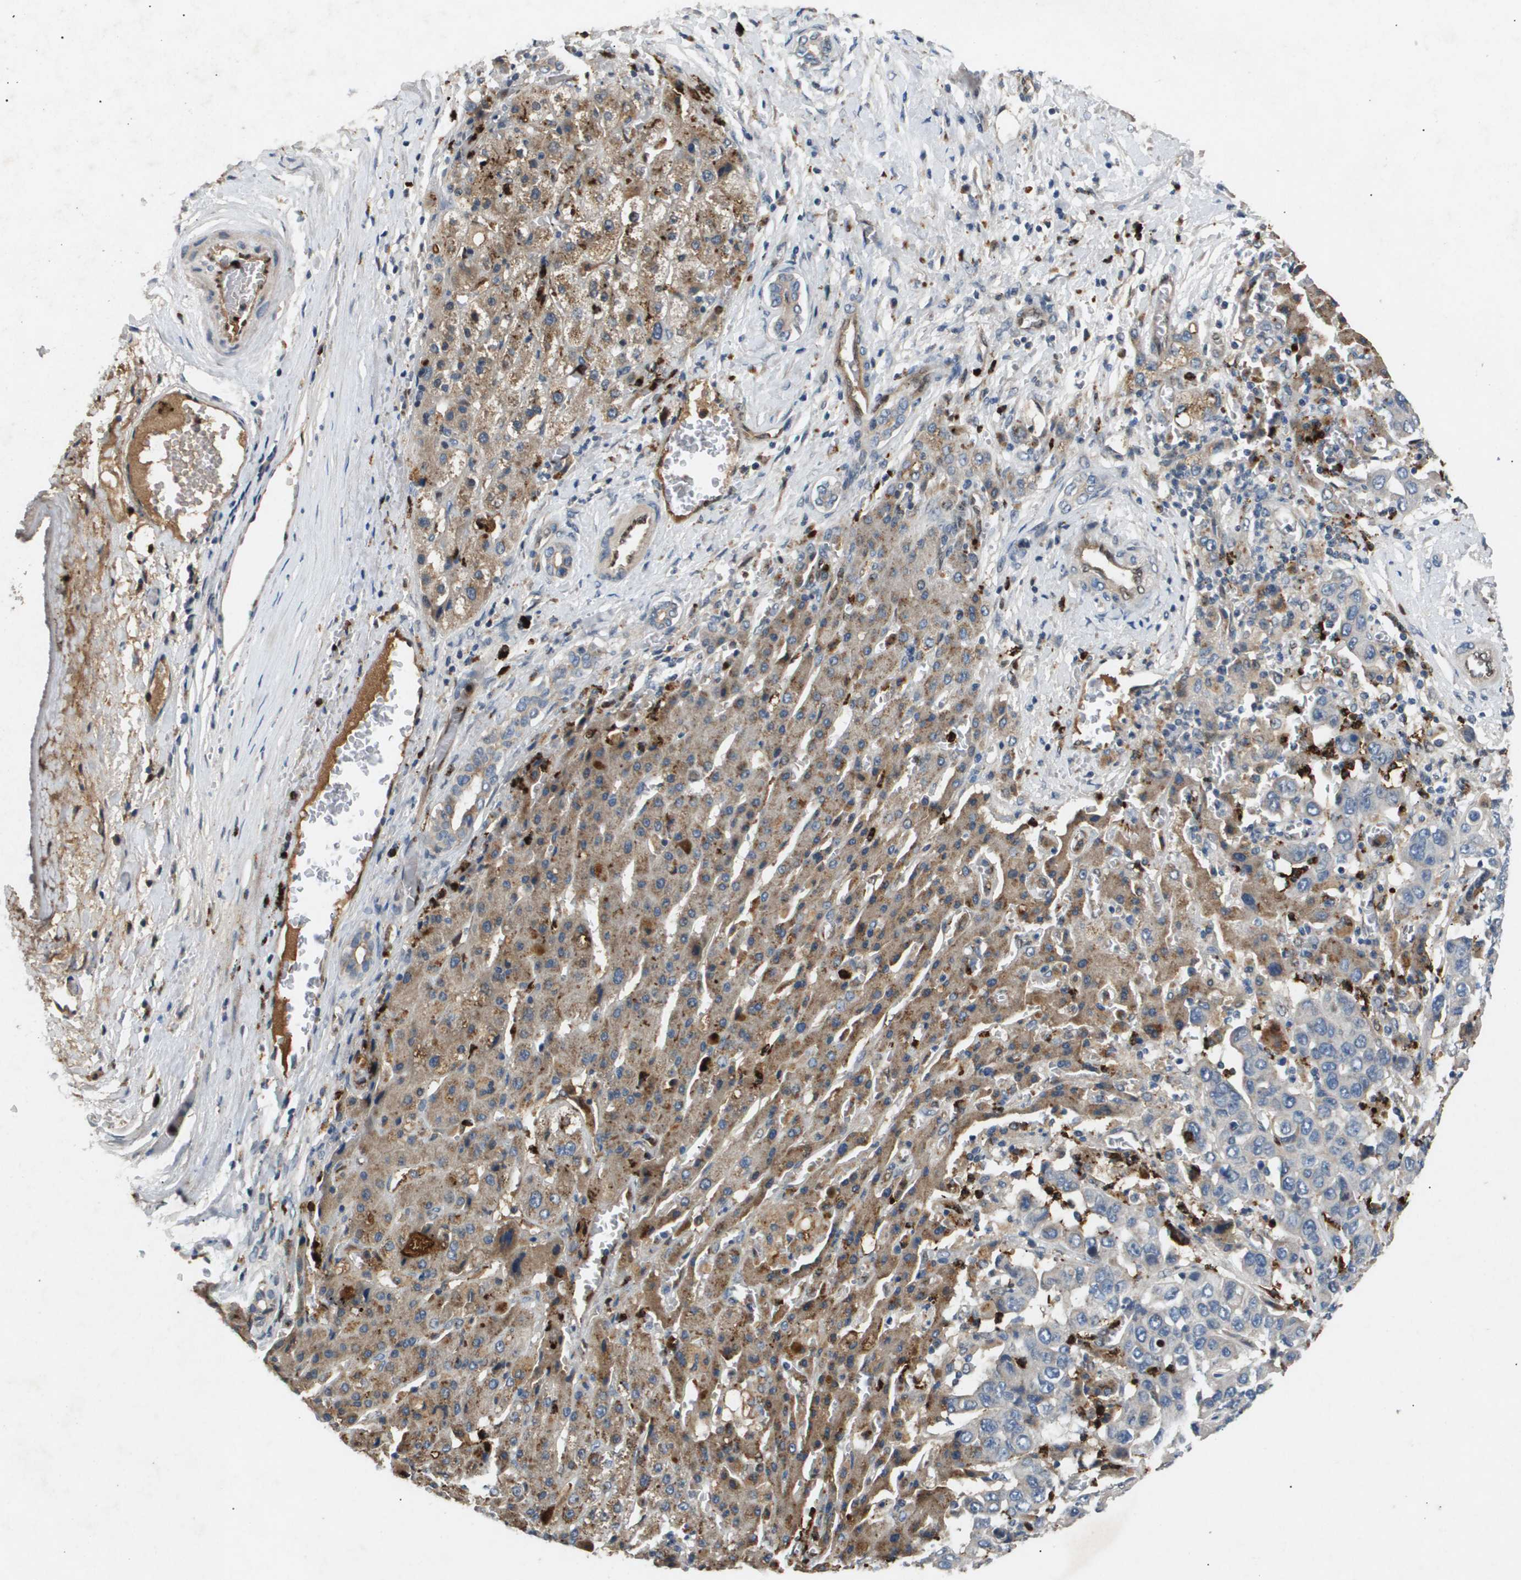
{"staining": {"intensity": "moderate", "quantity": "<25%", "location": "cytoplasmic/membranous"}, "tissue": "liver cancer", "cell_type": "Tumor cells", "image_type": "cancer", "snomed": [{"axis": "morphology", "description": "Cholangiocarcinoma"}, {"axis": "topography", "description": "Liver"}], "caption": "A high-resolution image shows immunohistochemistry staining of liver cancer (cholangiocarcinoma), which reveals moderate cytoplasmic/membranous staining in about <25% of tumor cells. Immunohistochemistry stains the protein of interest in brown and the nuclei are stained blue.", "gene": "ERG", "patient": {"sex": "female", "age": 52}}